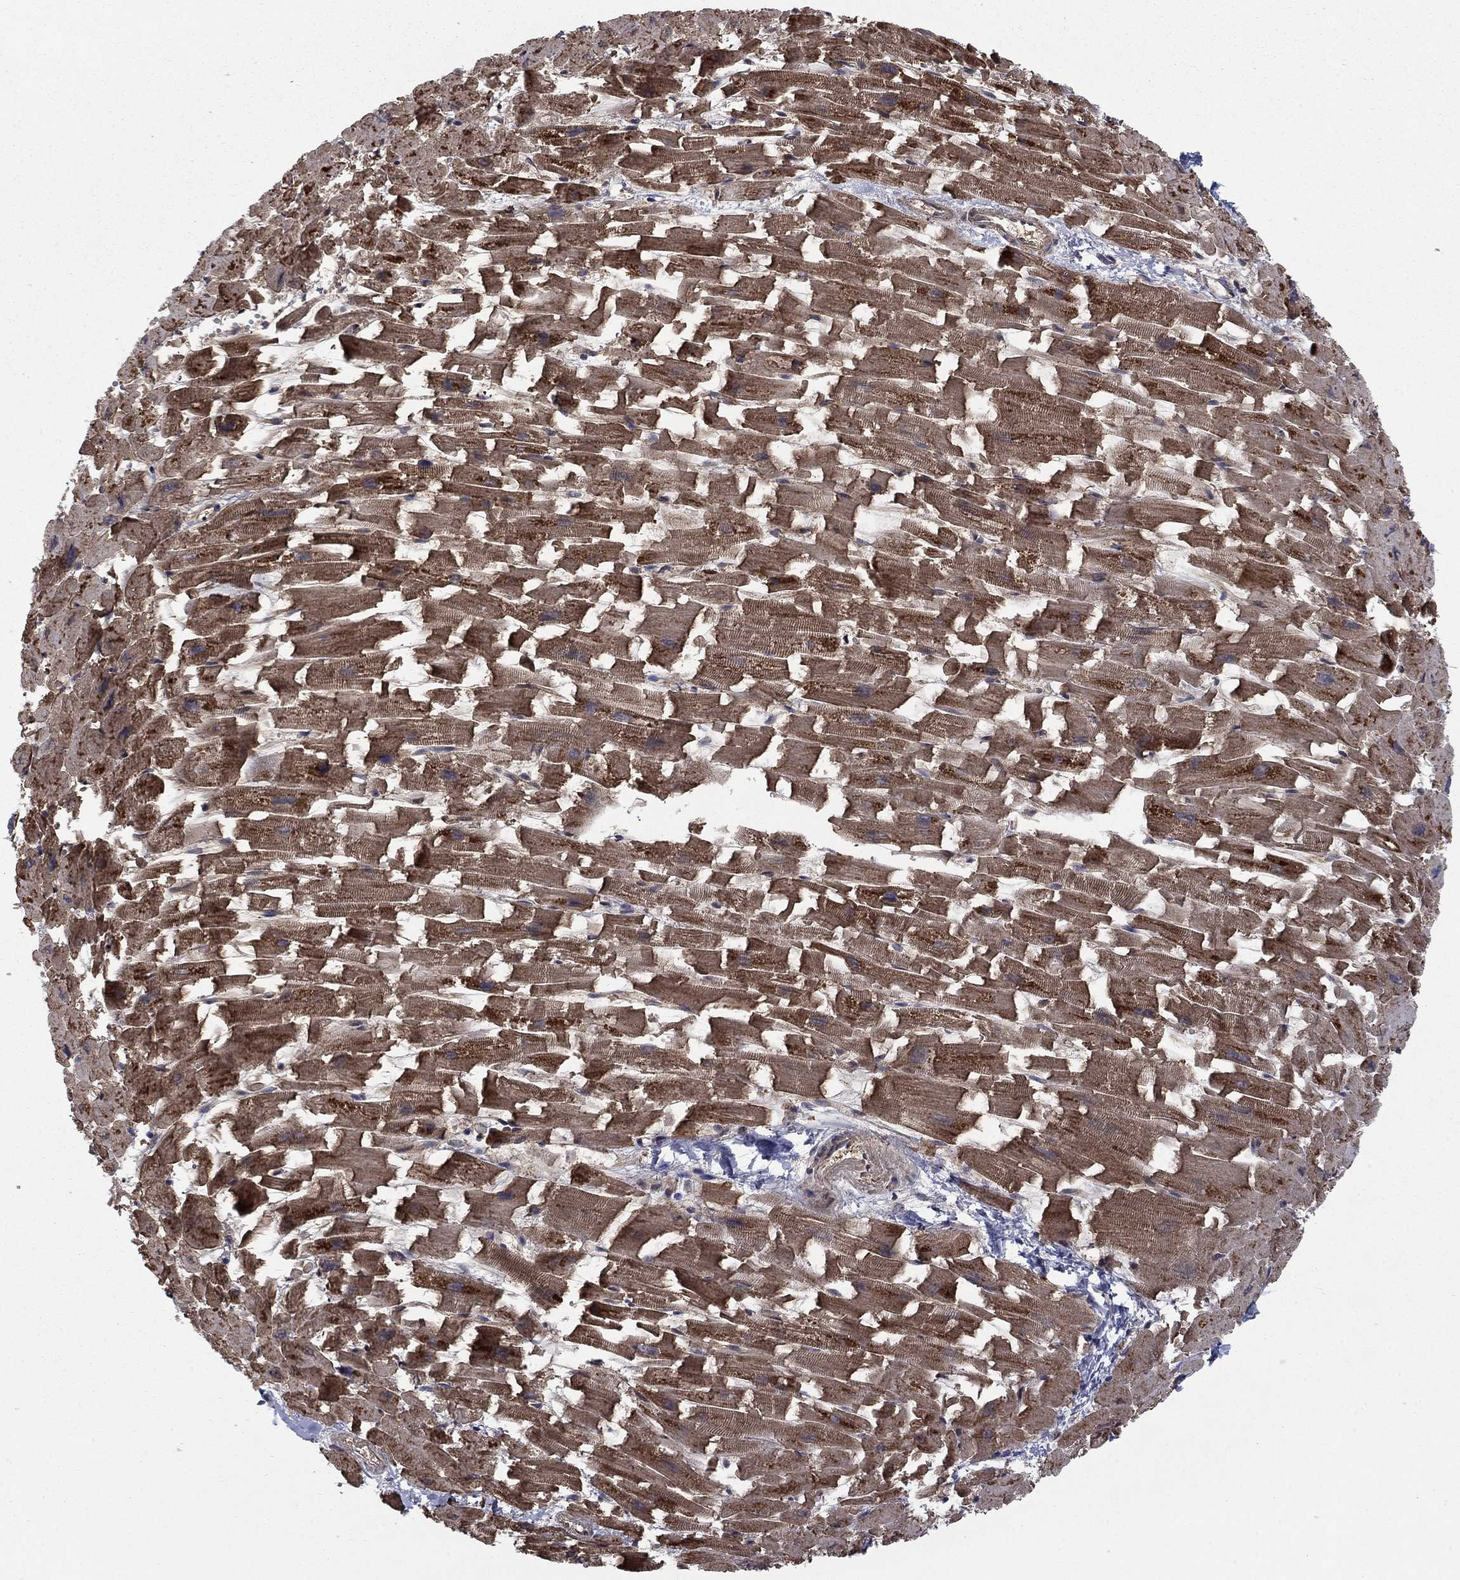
{"staining": {"intensity": "strong", "quantity": "25%-75%", "location": "cytoplasmic/membranous"}, "tissue": "heart muscle", "cell_type": "Cardiomyocytes", "image_type": "normal", "snomed": [{"axis": "morphology", "description": "Normal tissue, NOS"}, {"axis": "topography", "description": "Heart"}], "caption": "Normal heart muscle reveals strong cytoplasmic/membranous expression in about 25%-75% of cardiomyocytes, visualized by immunohistochemistry.", "gene": "IFI35", "patient": {"sex": "female", "age": 64}}